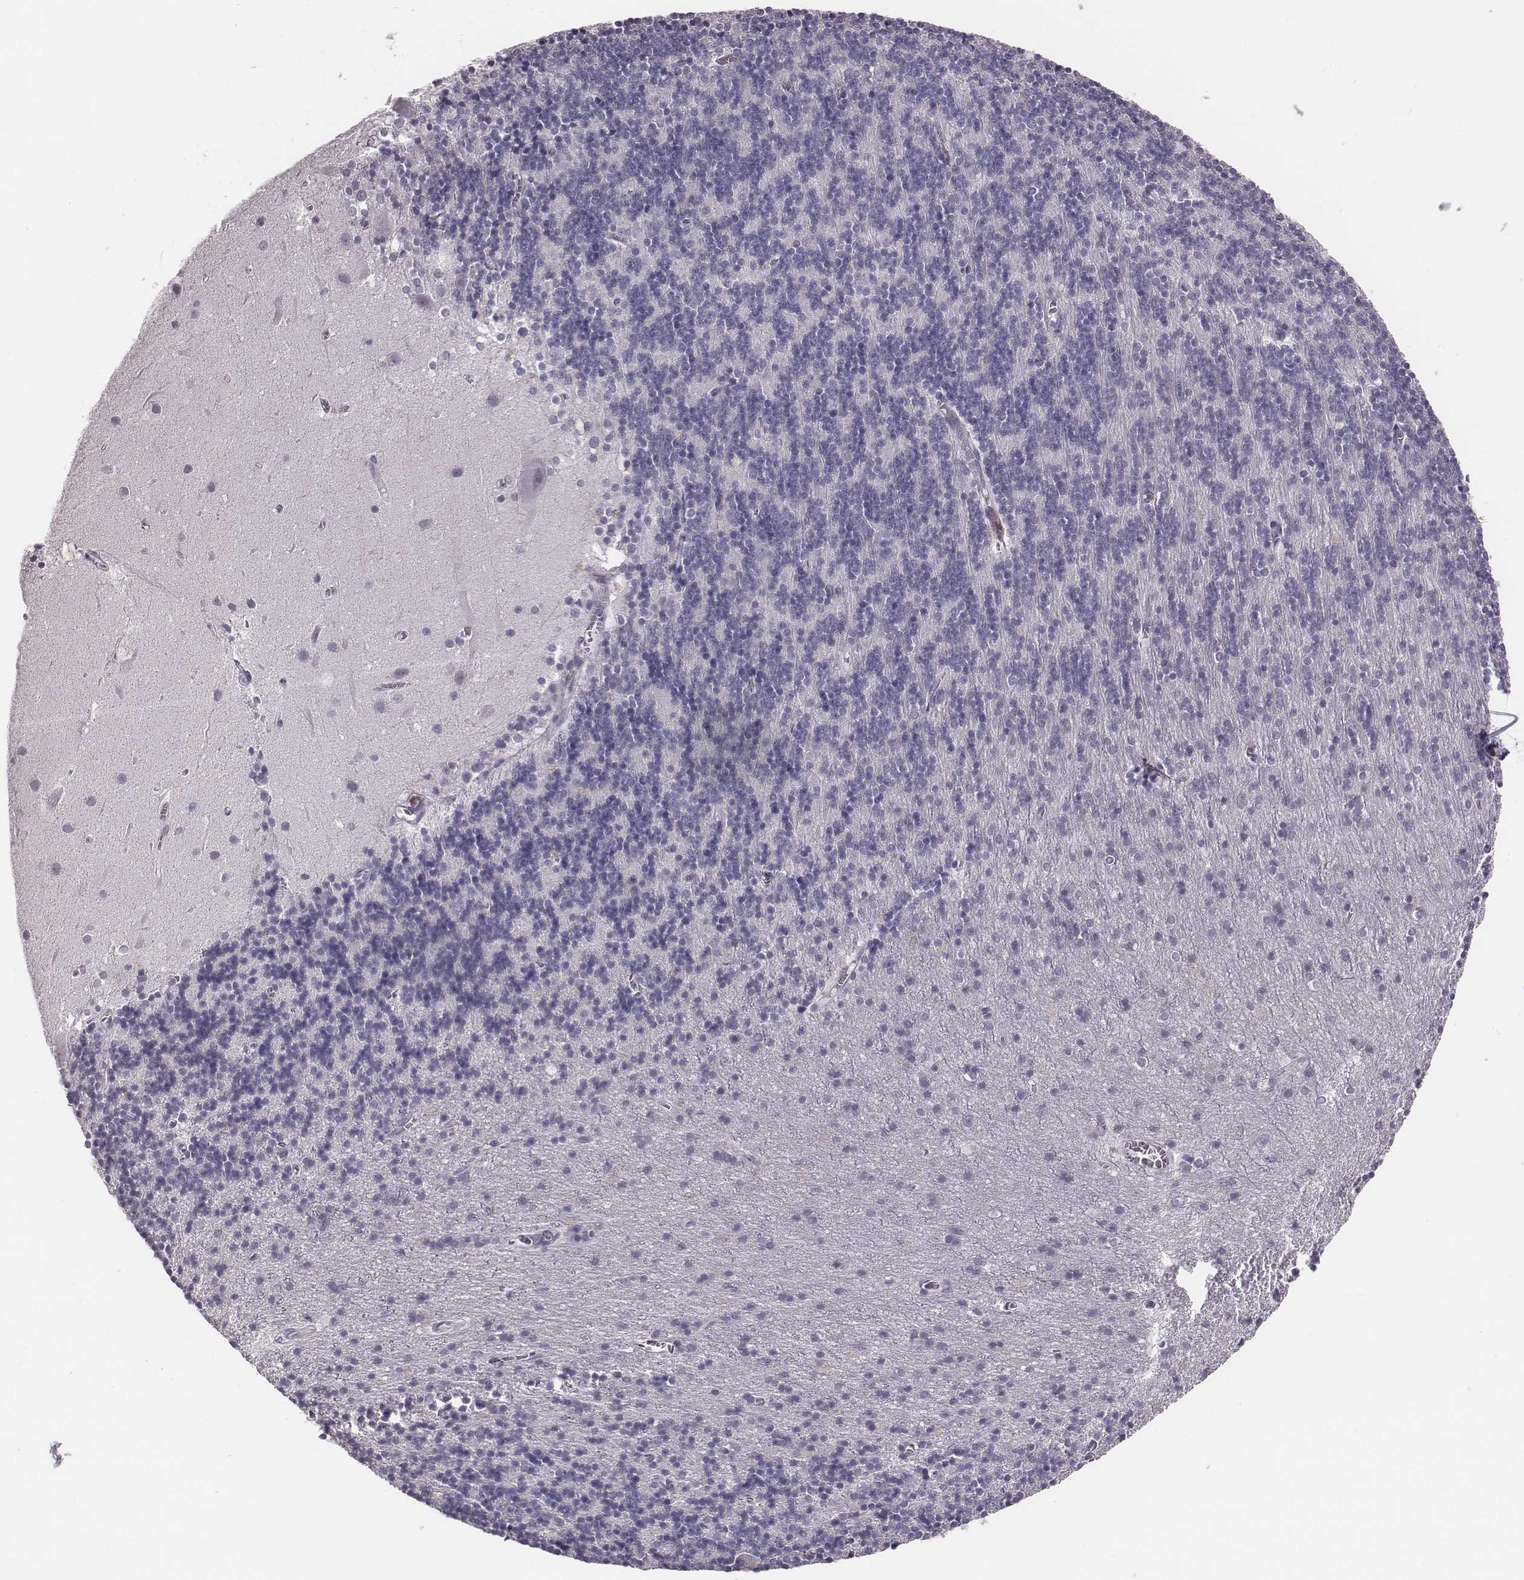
{"staining": {"intensity": "negative", "quantity": "none", "location": "none"}, "tissue": "cerebellum", "cell_type": "Cells in granular layer", "image_type": "normal", "snomed": [{"axis": "morphology", "description": "Normal tissue, NOS"}, {"axis": "topography", "description": "Cerebellum"}], "caption": "This micrograph is of unremarkable cerebellum stained with immunohistochemistry (IHC) to label a protein in brown with the nuclei are counter-stained blue. There is no staining in cells in granular layer.", "gene": "CSHL1", "patient": {"sex": "male", "age": 70}}